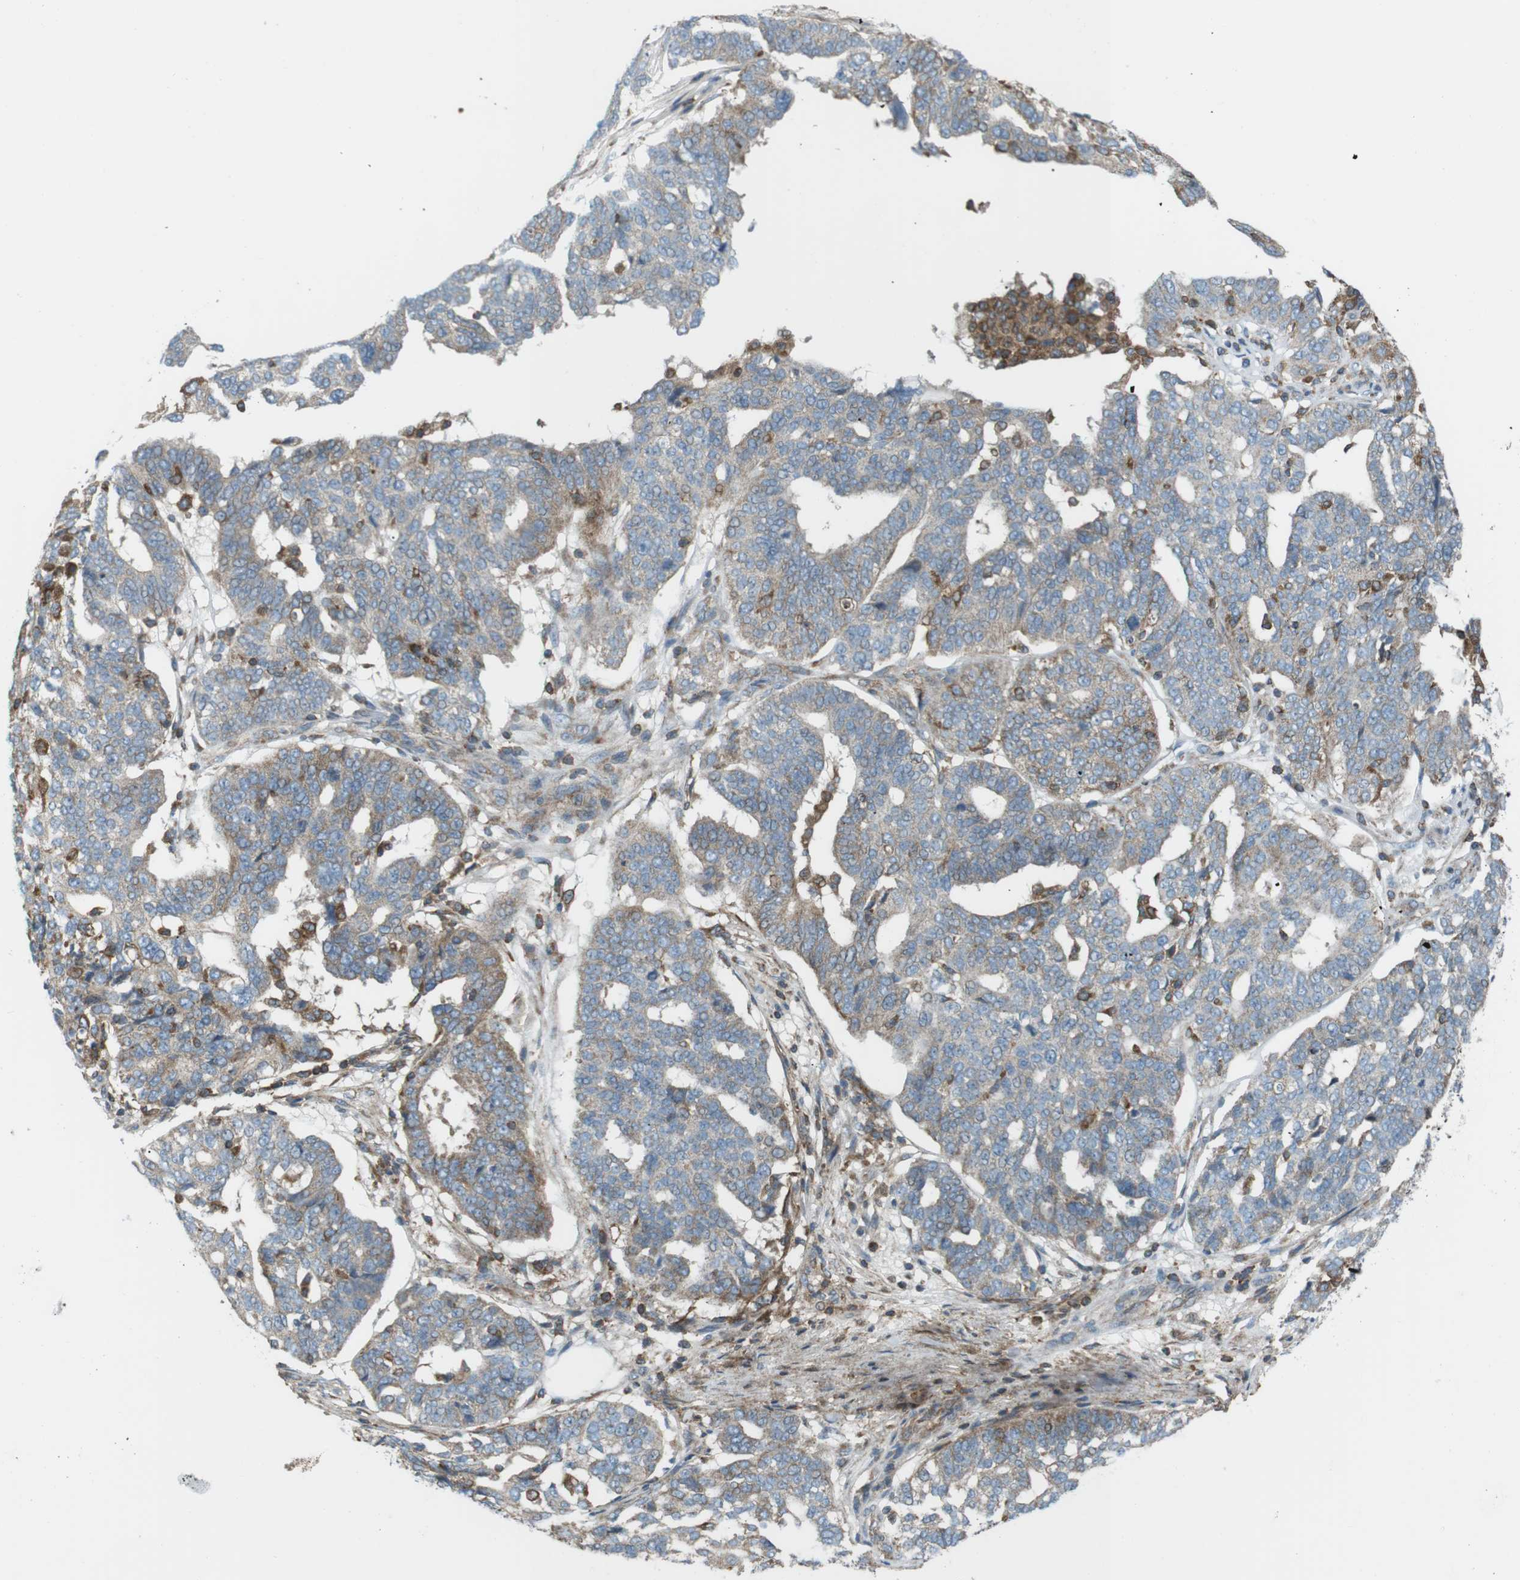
{"staining": {"intensity": "weak", "quantity": "<25%", "location": "cytoplasmic/membranous"}, "tissue": "ovarian cancer", "cell_type": "Tumor cells", "image_type": "cancer", "snomed": [{"axis": "morphology", "description": "Cystadenocarcinoma, serous, NOS"}, {"axis": "topography", "description": "Ovary"}], "caption": "A high-resolution photomicrograph shows IHC staining of ovarian cancer, which exhibits no significant positivity in tumor cells.", "gene": "FLII", "patient": {"sex": "female", "age": 59}}